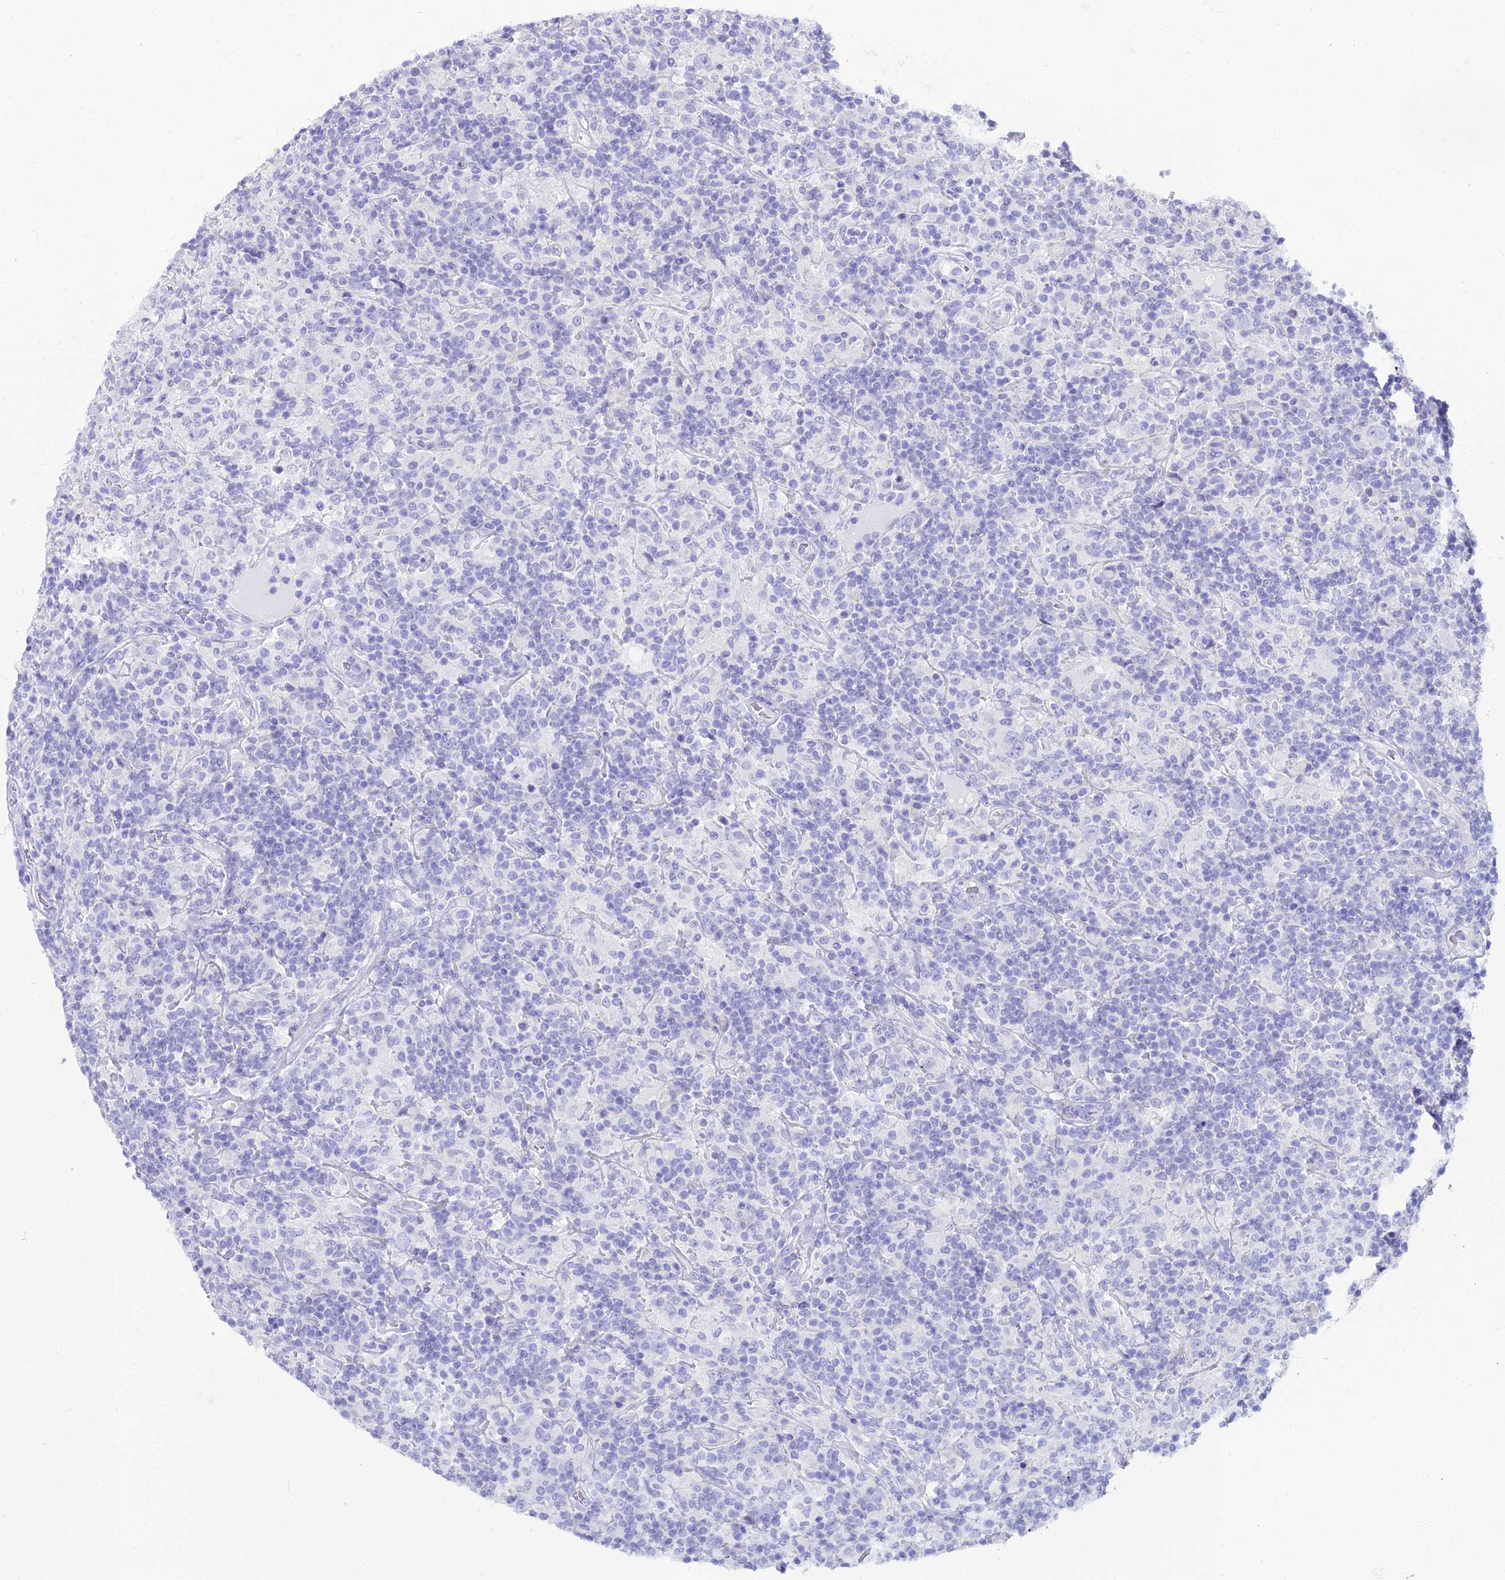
{"staining": {"intensity": "negative", "quantity": "none", "location": "none"}, "tissue": "lymphoma", "cell_type": "Tumor cells", "image_type": "cancer", "snomed": [{"axis": "morphology", "description": "Hodgkin's disease, NOS"}, {"axis": "topography", "description": "Lymph node"}], "caption": "A histopathology image of human Hodgkin's disease is negative for staining in tumor cells. (DAB (3,3'-diaminobenzidine) immunohistochemistry with hematoxylin counter stain).", "gene": "OR4D5", "patient": {"sex": "male", "age": 70}}